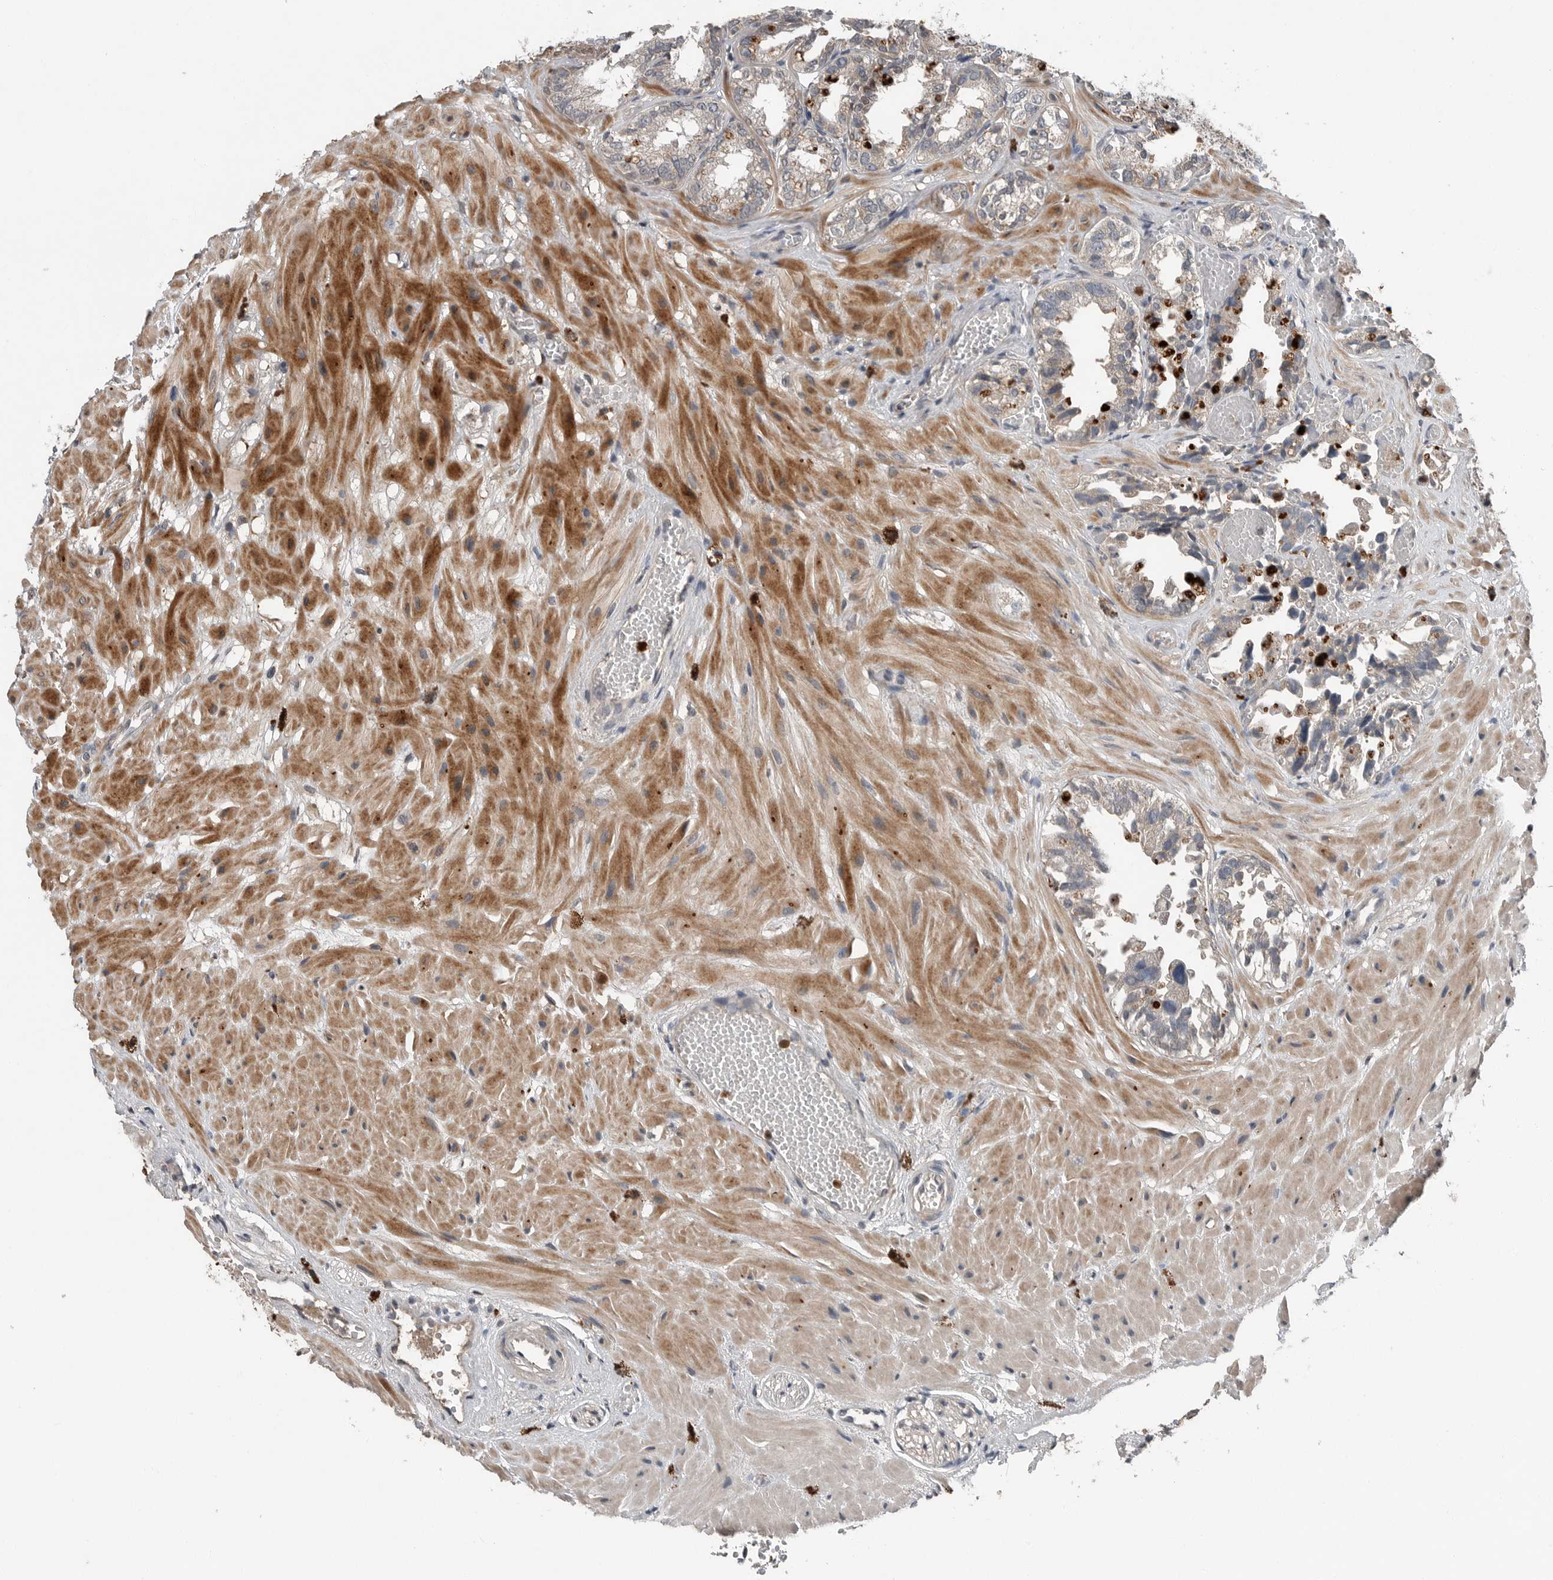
{"staining": {"intensity": "weak", "quantity": "25%-75%", "location": "cytoplasmic/membranous"}, "tissue": "seminal vesicle", "cell_type": "Glandular cells", "image_type": "normal", "snomed": [{"axis": "morphology", "description": "Normal tissue, NOS"}, {"axis": "topography", "description": "Prostate"}, {"axis": "topography", "description": "Seminal veicle"}], "caption": "Brown immunohistochemical staining in benign seminal vesicle exhibits weak cytoplasmic/membranous positivity in about 25%-75% of glandular cells.", "gene": "SCP2", "patient": {"sex": "male", "age": 51}}